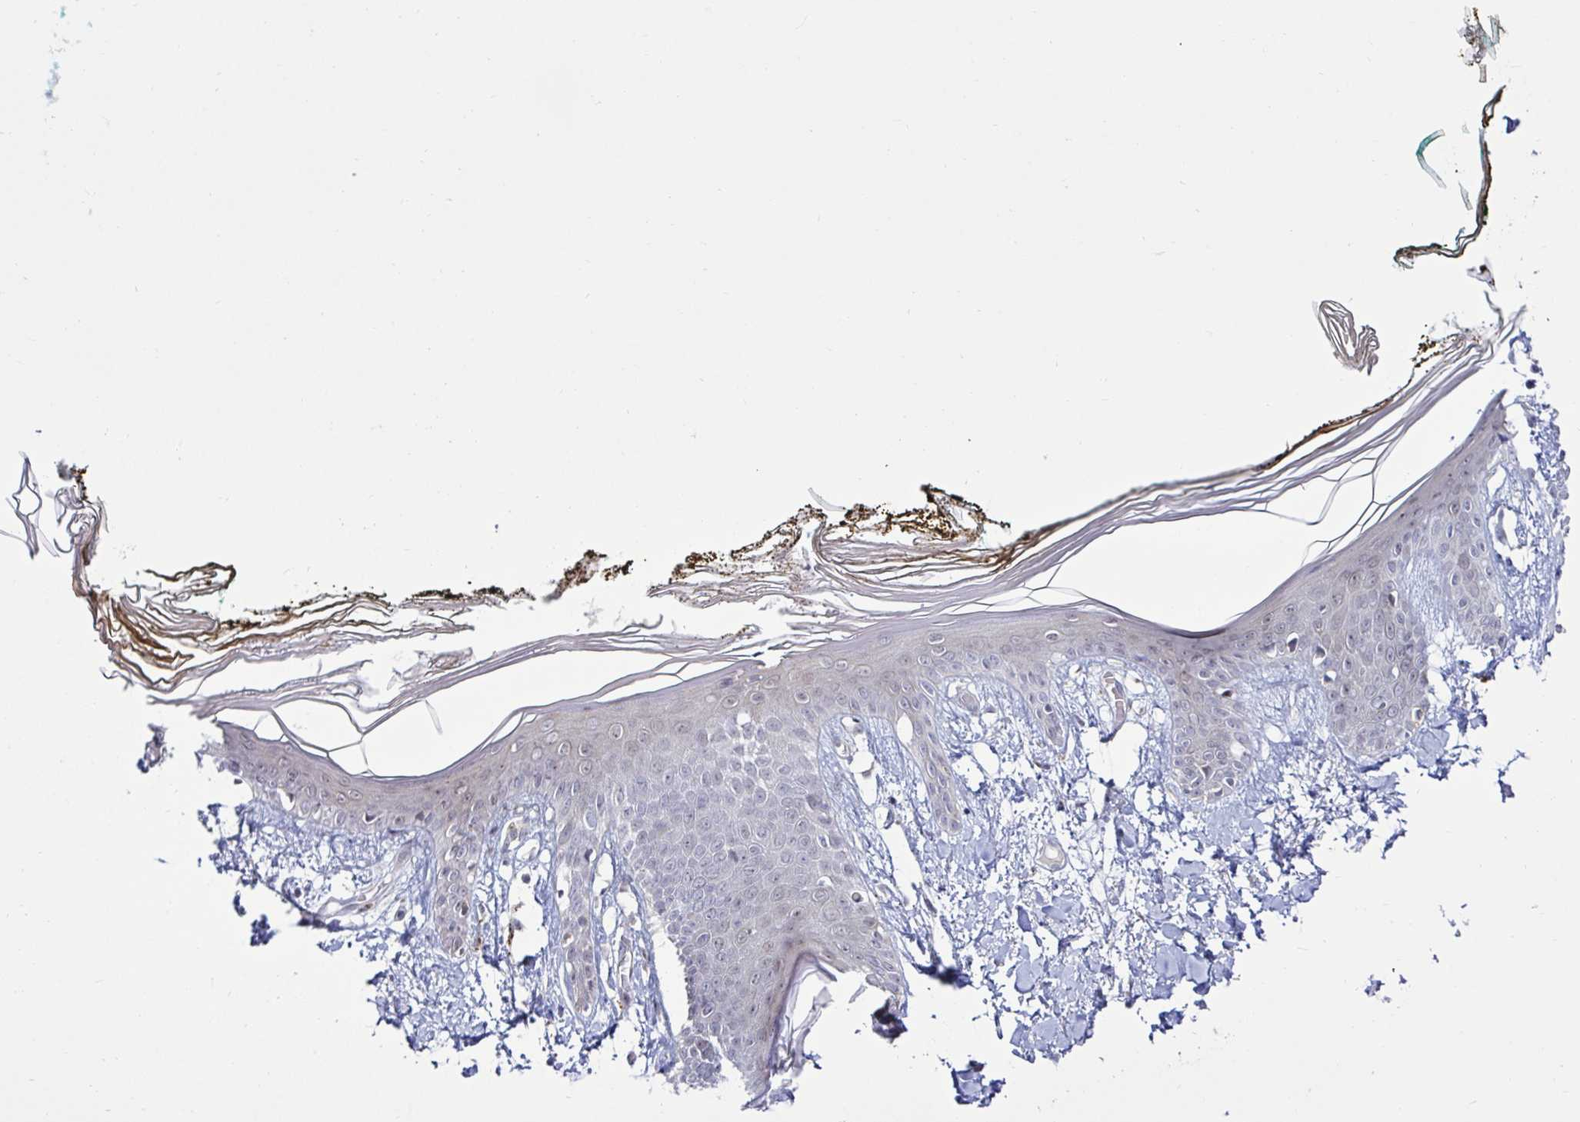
{"staining": {"intensity": "negative", "quantity": "none", "location": "none"}, "tissue": "skin", "cell_type": "Fibroblasts", "image_type": "normal", "snomed": [{"axis": "morphology", "description": "Normal tissue, NOS"}, {"axis": "topography", "description": "Skin"}], "caption": "IHC of normal skin demonstrates no positivity in fibroblasts. Nuclei are stained in blue.", "gene": "DZIP1", "patient": {"sex": "female", "age": 34}}